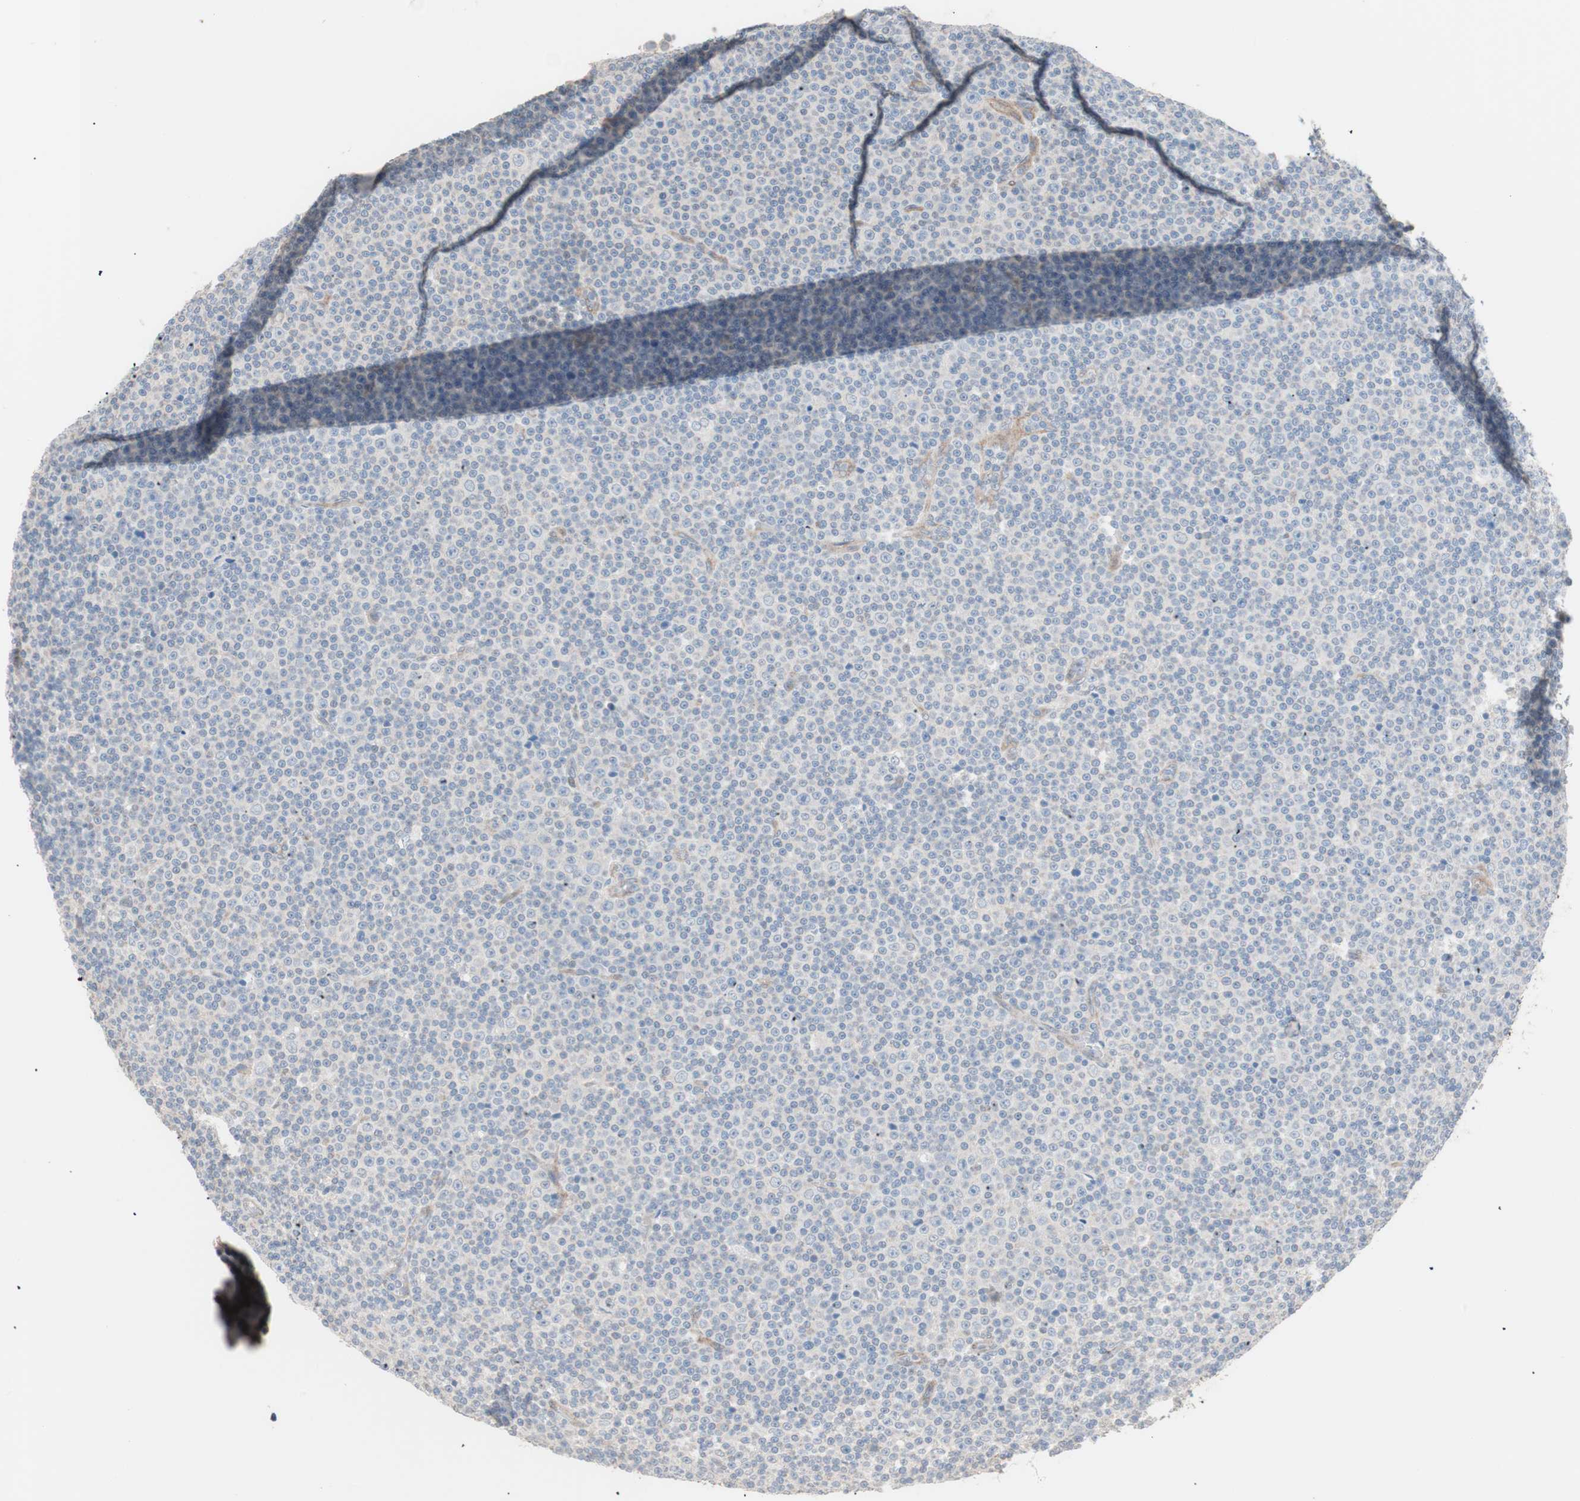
{"staining": {"intensity": "negative", "quantity": "none", "location": "none"}, "tissue": "lymphoma", "cell_type": "Tumor cells", "image_type": "cancer", "snomed": [{"axis": "morphology", "description": "Malignant lymphoma, non-Hodgkin's type, Low grade"}, {"axis": "topography", "description": "Lymph node"}], "caption": "A histopathology image of low-grade malignant lymphoma, non-Hodgkin's type stained for a protein exhibits no brown staining in tumor cells.", "gene": "SMG1", "patient": {"sex": "female", "age": 67}}